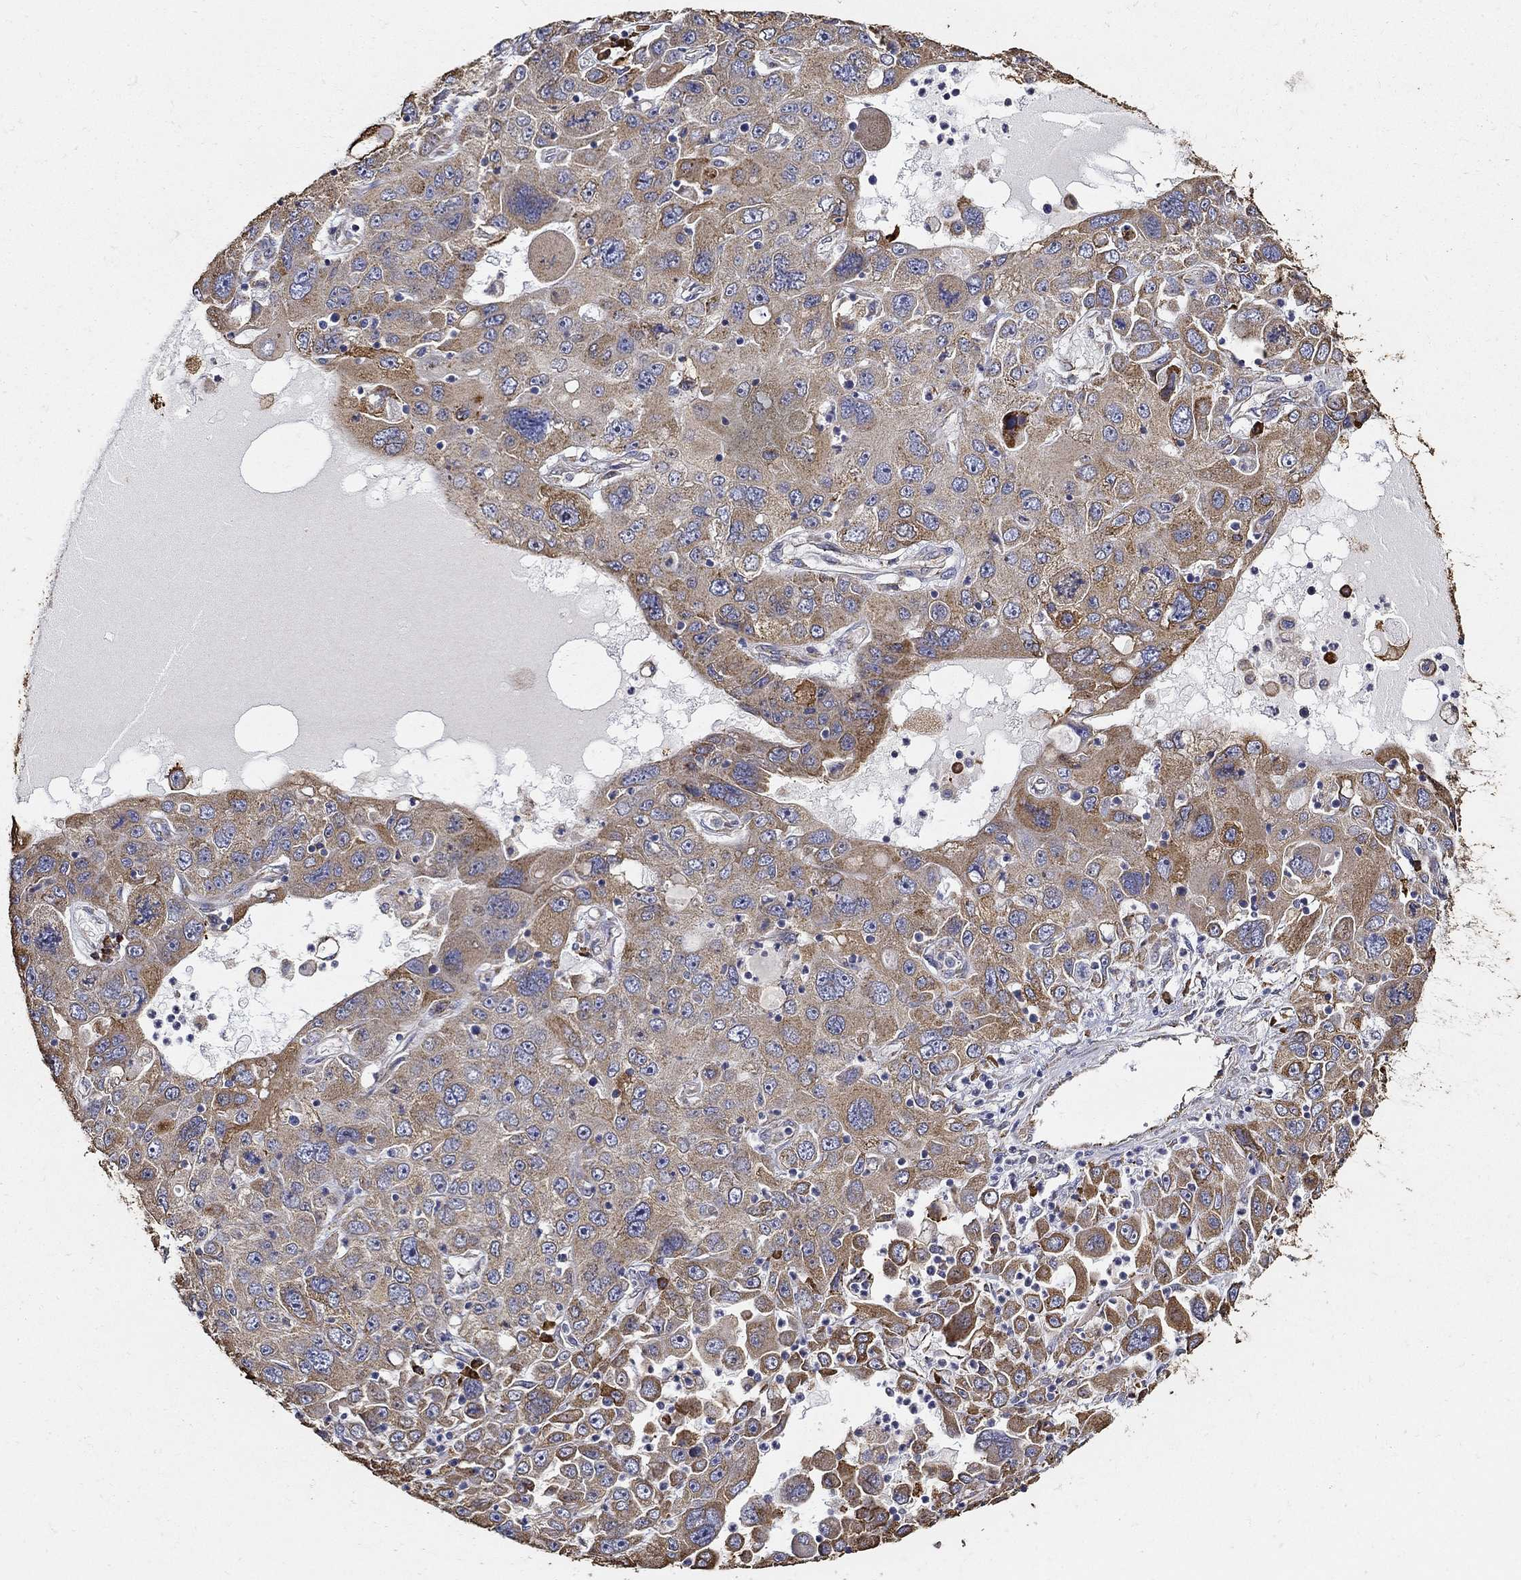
{"staining": {"intensity": "moderate", "quantity": "<25%", "location": "cytoplasmic/membranous"}, "tissue": "stomach cancer", "cell_type": "Tumor cells", "image_type": "cancer", "snomed": [{"axis": "morphology", "description": "Adenocarcinoma, NOS"}, {"axis": "topography", "description": "Stomach"}], "caption": "High-power microscopy captured an IHC micrograph of stomach adenocarcinoma, revealing moderate cytoplasmic/membranous staining in about <25% of tumor cells.", "gene": "EMILIN3", "patient": {"sex": "male", "age": 56}}